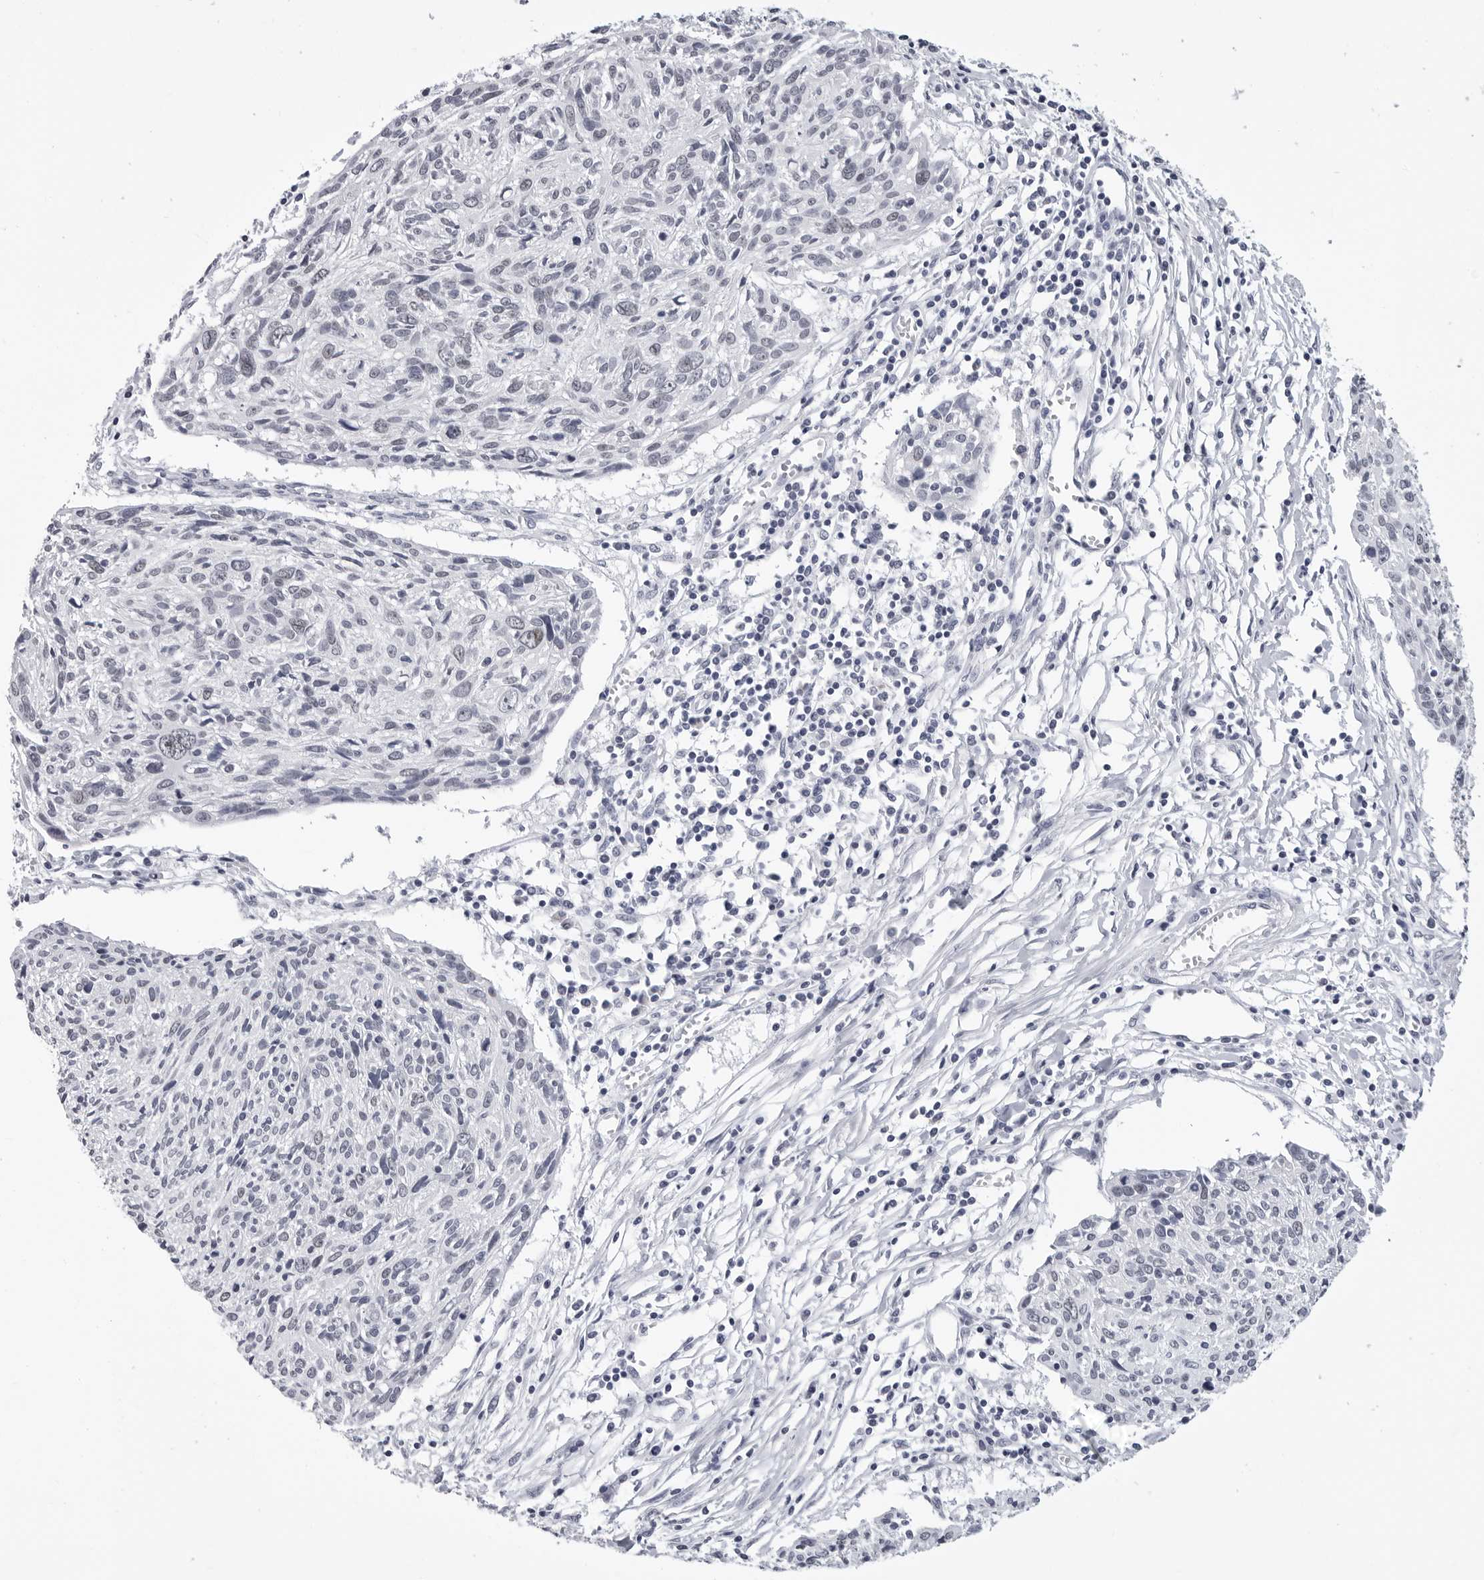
{"staining": {"intensity": "negative", "quantity": "none", "location": "none"}, "tissue": "cervical cancer", "cell_type": "Tumor cells", "image_type": "cancer", "snomed": [{"axis": "morphology", "description": "Squamous cell carcinoma, NOS"}, {"axis": "topography", "description": "Cervix"}], "caption": "Human cervical squamous cell carcinoma stained for a protein using immunohistochemistry (IHC) exhibits no positivity in tumor cells.", "gene": "GNL2", "patient": {"sex": "female", "age": 51}}